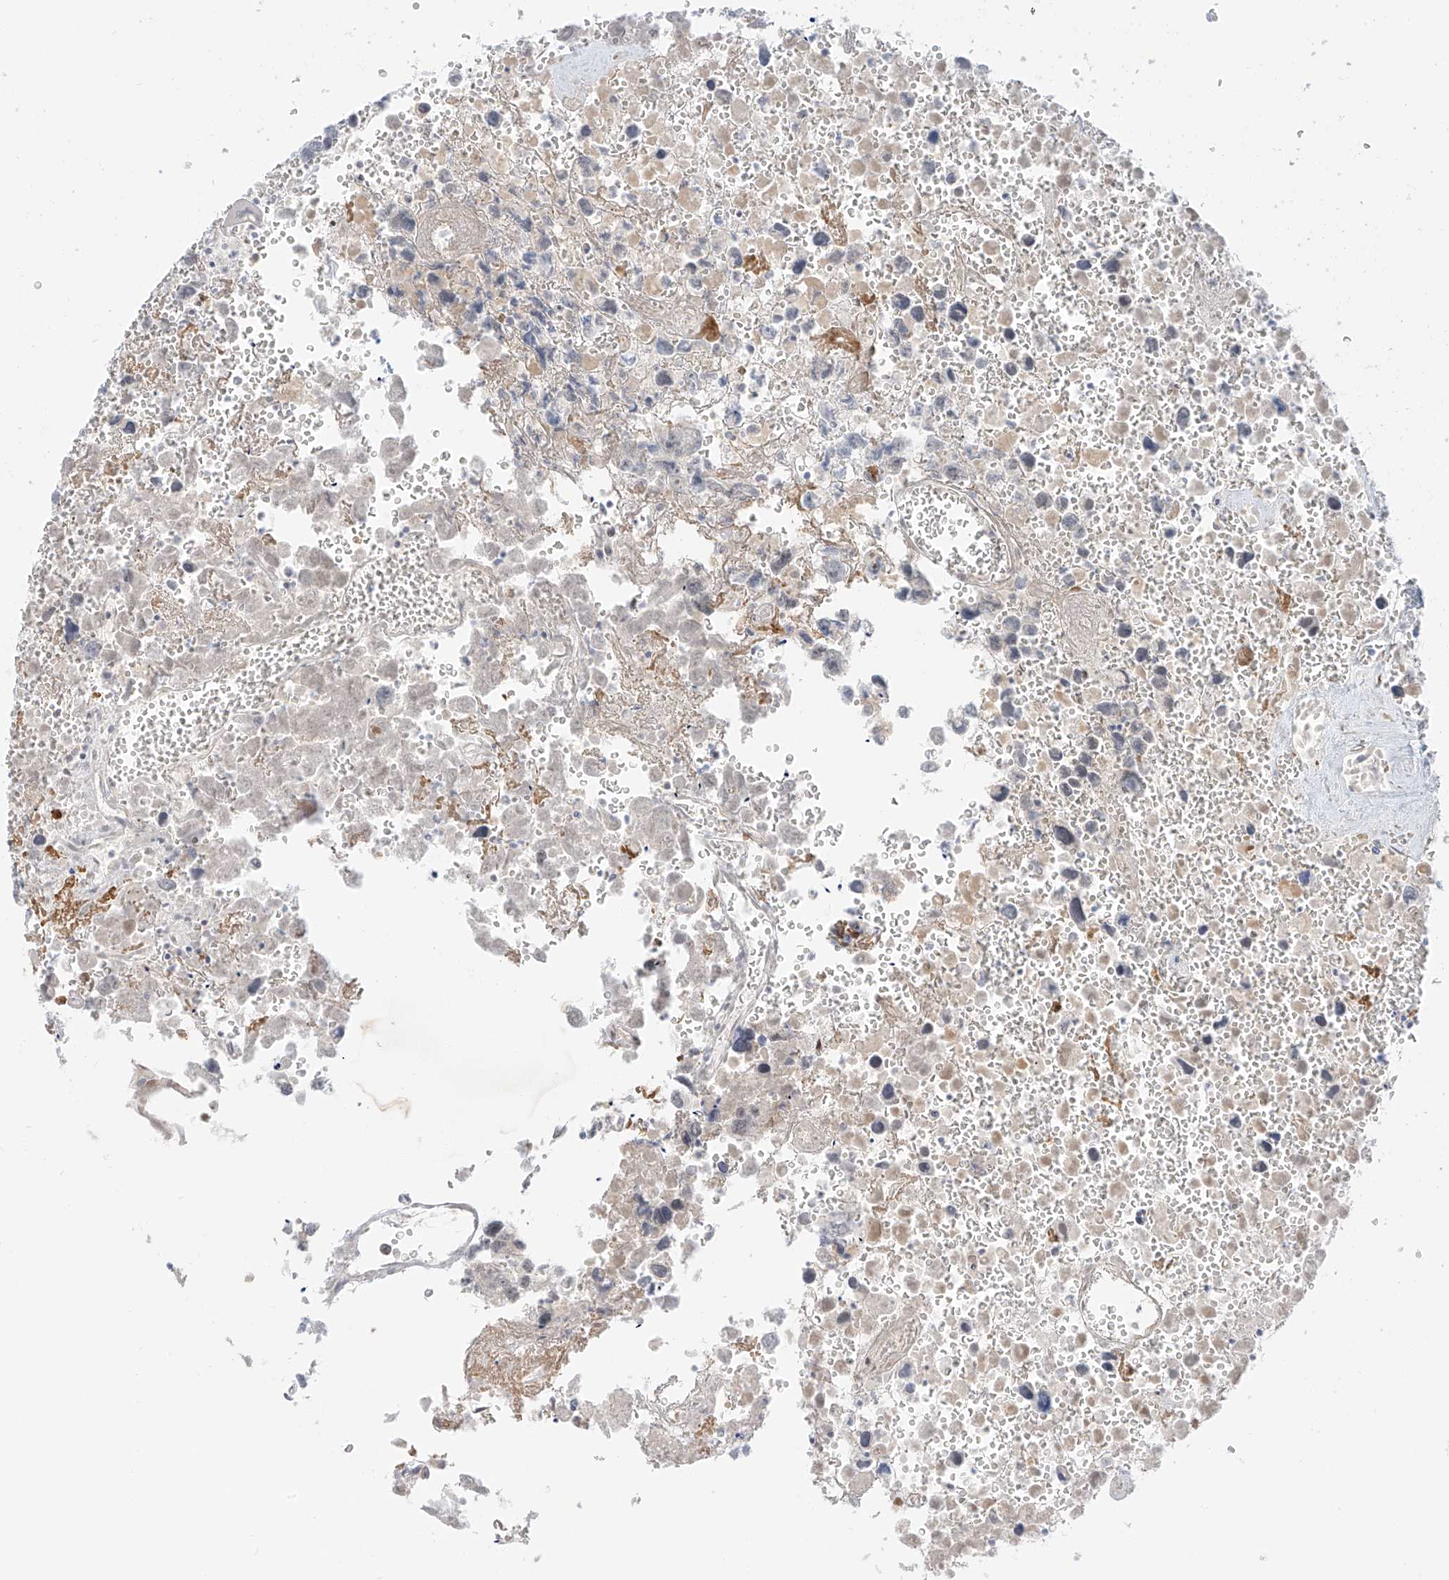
{"staining": {"intensity": "negative", "quantity": "none", "location": "none"}, "tissue": "testis cancer", "cell_type": "Tumor cells", "image_type": "cancer", "snomed": [{"axis": "morphology", "description": "Carcinoma, Embryonal, NOS"}, {"axis": "topography", "description": "Testis"}], "caption": "High power microscopy histopathology image of an immunohistochemistry histopathology image of testis embryonal carcinoma, revealing no significant positivity in tumor cells.", "gene": "ZNF774", "patient": {"sex": "male", "age": 31}}